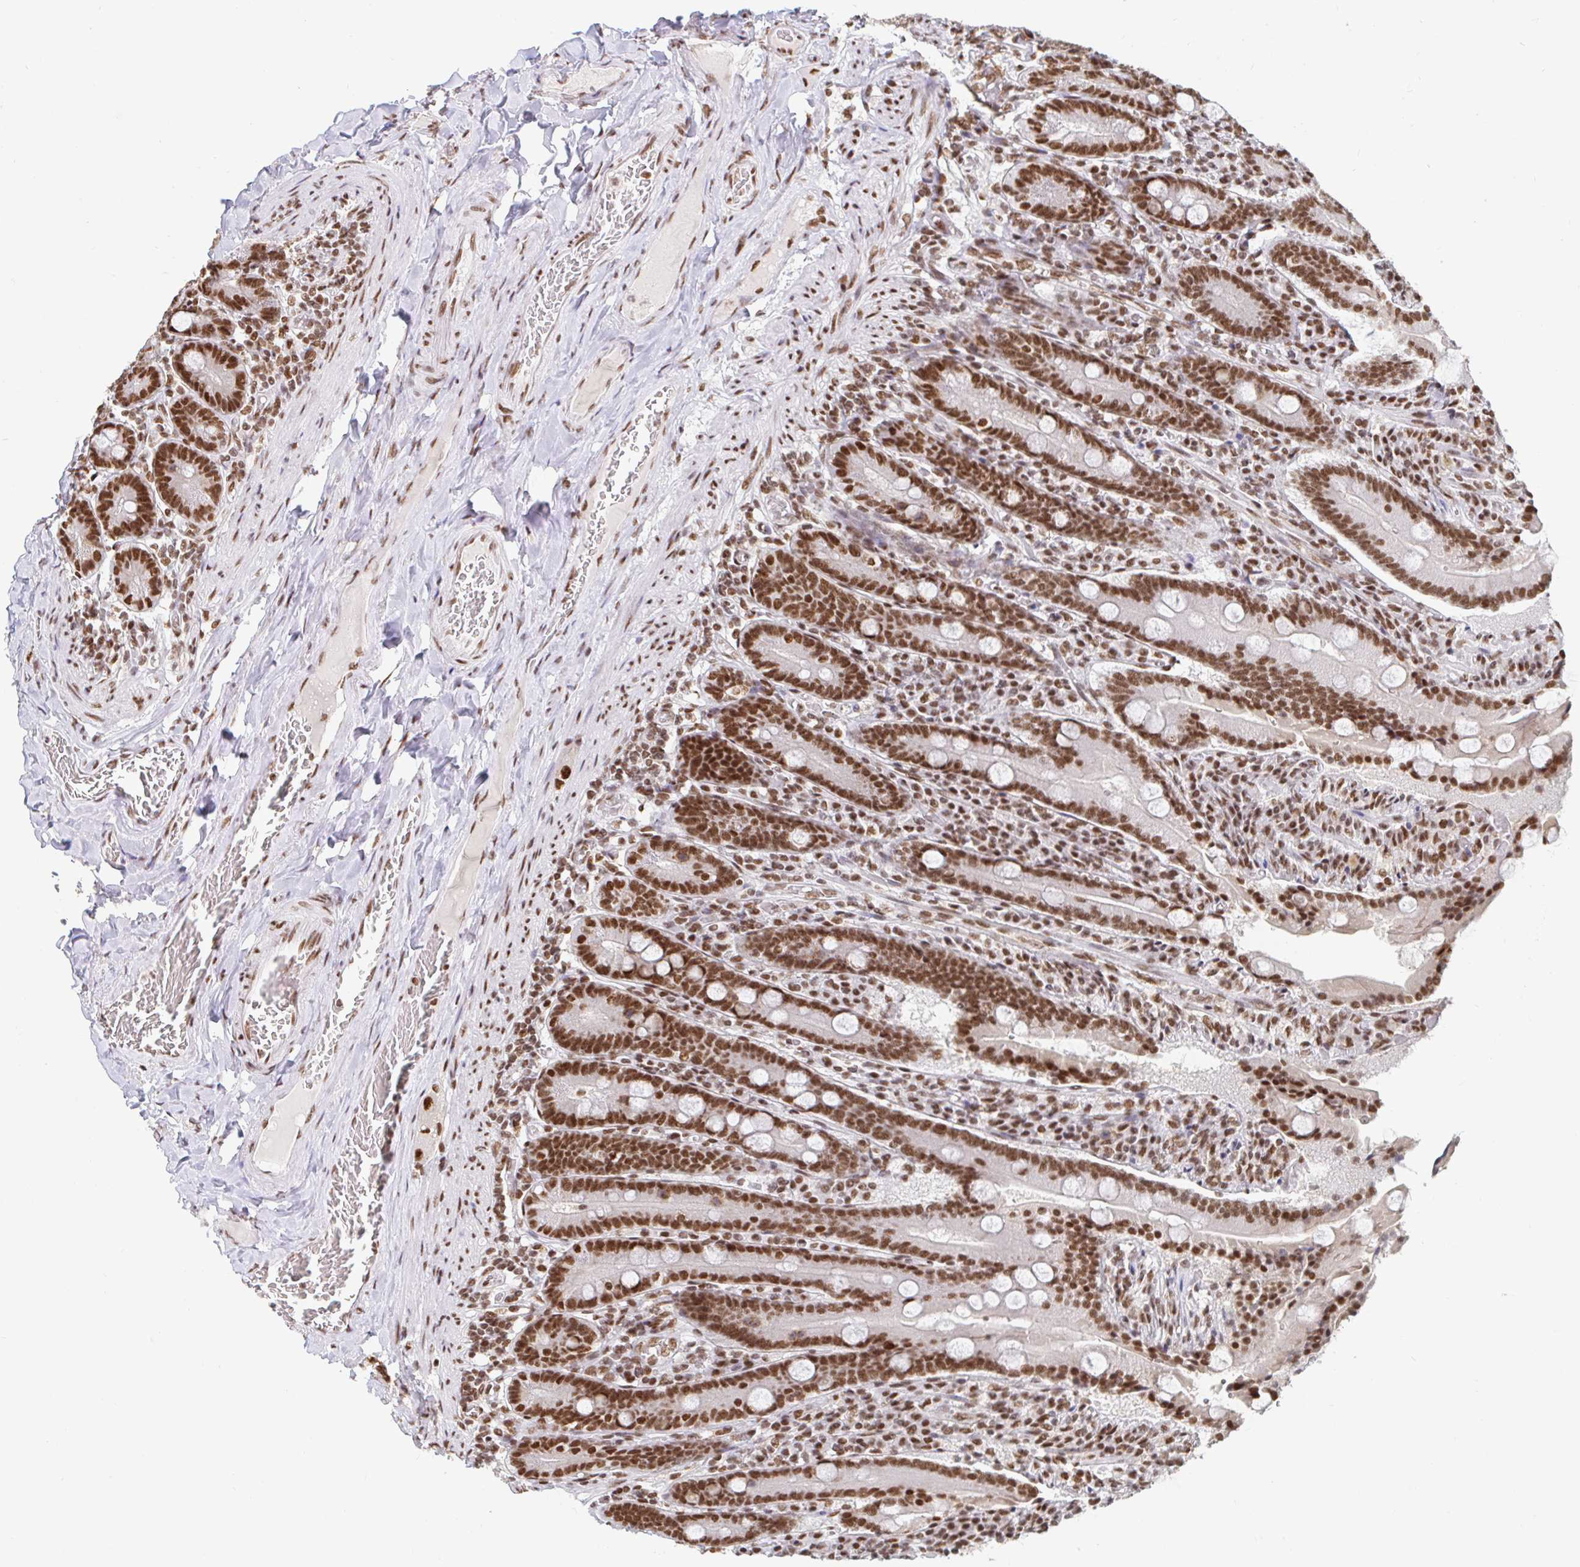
{"staining": {"intensity": "strong", "quantity": ">75%", "location": "nuclear"}, "tissue": "duodenum", "cell_type": "Glandular cells", "image_type": "normal", "snomed": [{"axis": "morphology", "description": "Normal tissue, NOS"}, {"axis": "topography", "description": "Duodenum"}], "caption": "The photomicrograph reveals a brown stain indicating the presence of a protein in the nuclear of glandular cells in duodenum.", "gene": "RBMXL1", "patient": {"sex": "female", "age": 62}}